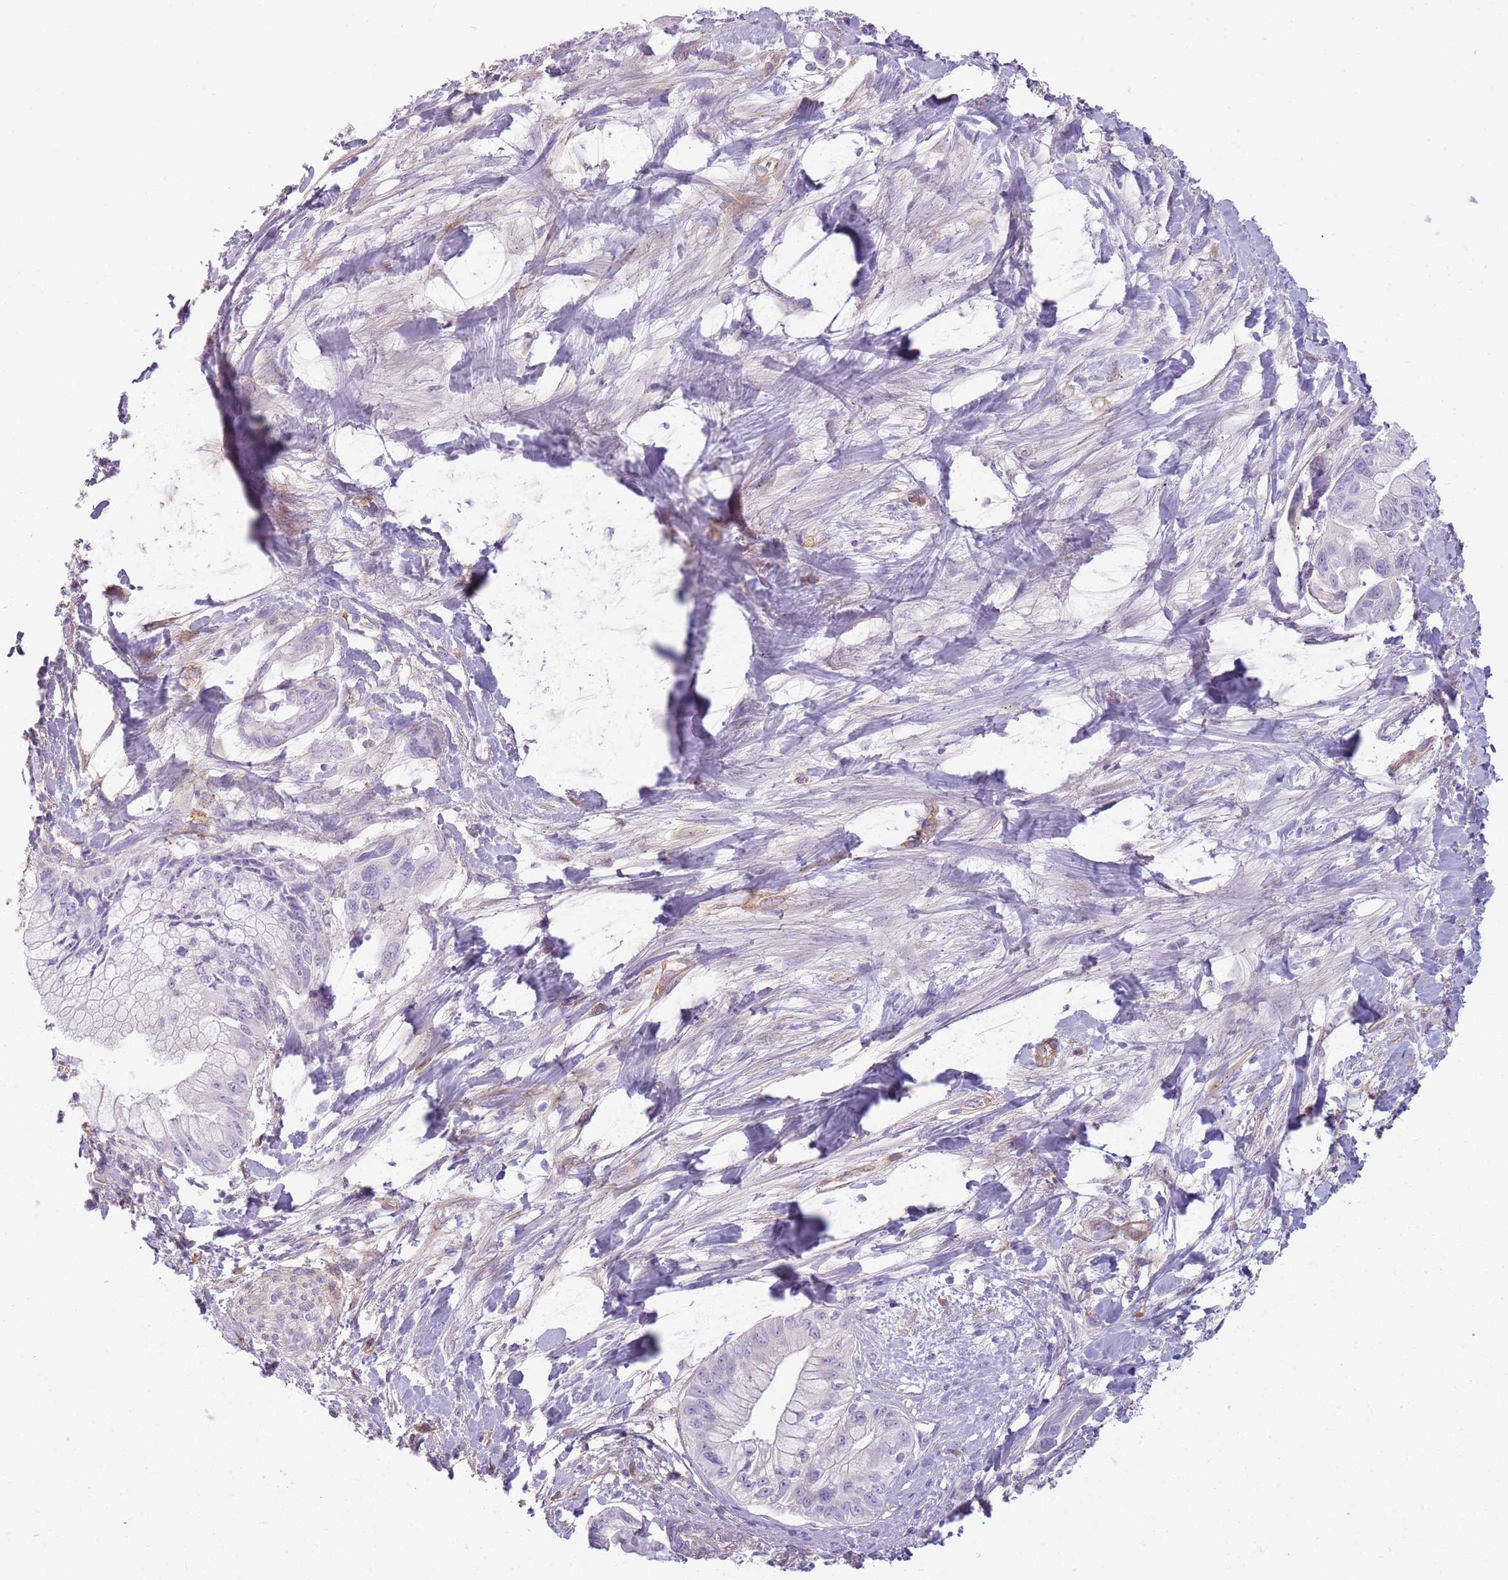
{"staining": {"intensity": "negative", "quantity": "none", "location": "none"}, "tissue": "pancreatic cancer", "cell_type": "Tumor cells", "image_type": "cancer", "snomed": [{"axis": "morphology", "description": "Adenocarcinoma, NOS"}, {"axis": "topography", "description": "Pancreas"}], "caption": "Immunohistochemical staining of pancreatic cancer displays no significant positivity in tumor cells.", "gene": "SNX1", "patient": {"sex": "male", "age": 48}}